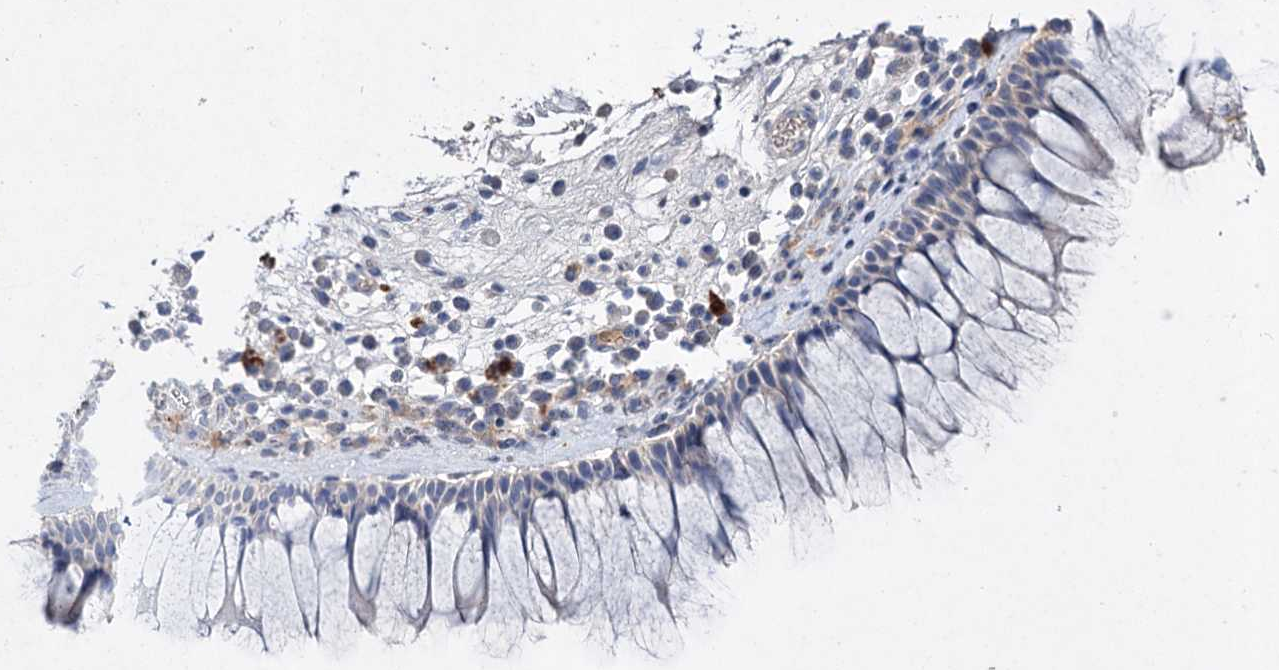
{"staining": {"intensity": "negative", "quantity": "none", "location": "none"}, "tissue": "nasopharynx", "cell_type": "Respiratory epithelial cells", "image_type": "normal", "snomed": [{"axis": "morphology", "description": "Normal tissue, NOS"}, {"axis": "morphology", "description": "Inflammation, NOS"}, {"axis": "topography", "description": "Nasopharynx"}], "caption": "The micrograph displays no staining of respiratory epithelial cells in normal nasopharynx.", "gene": "ATP4A", "patient": {"sex": "male", "age": 70}}